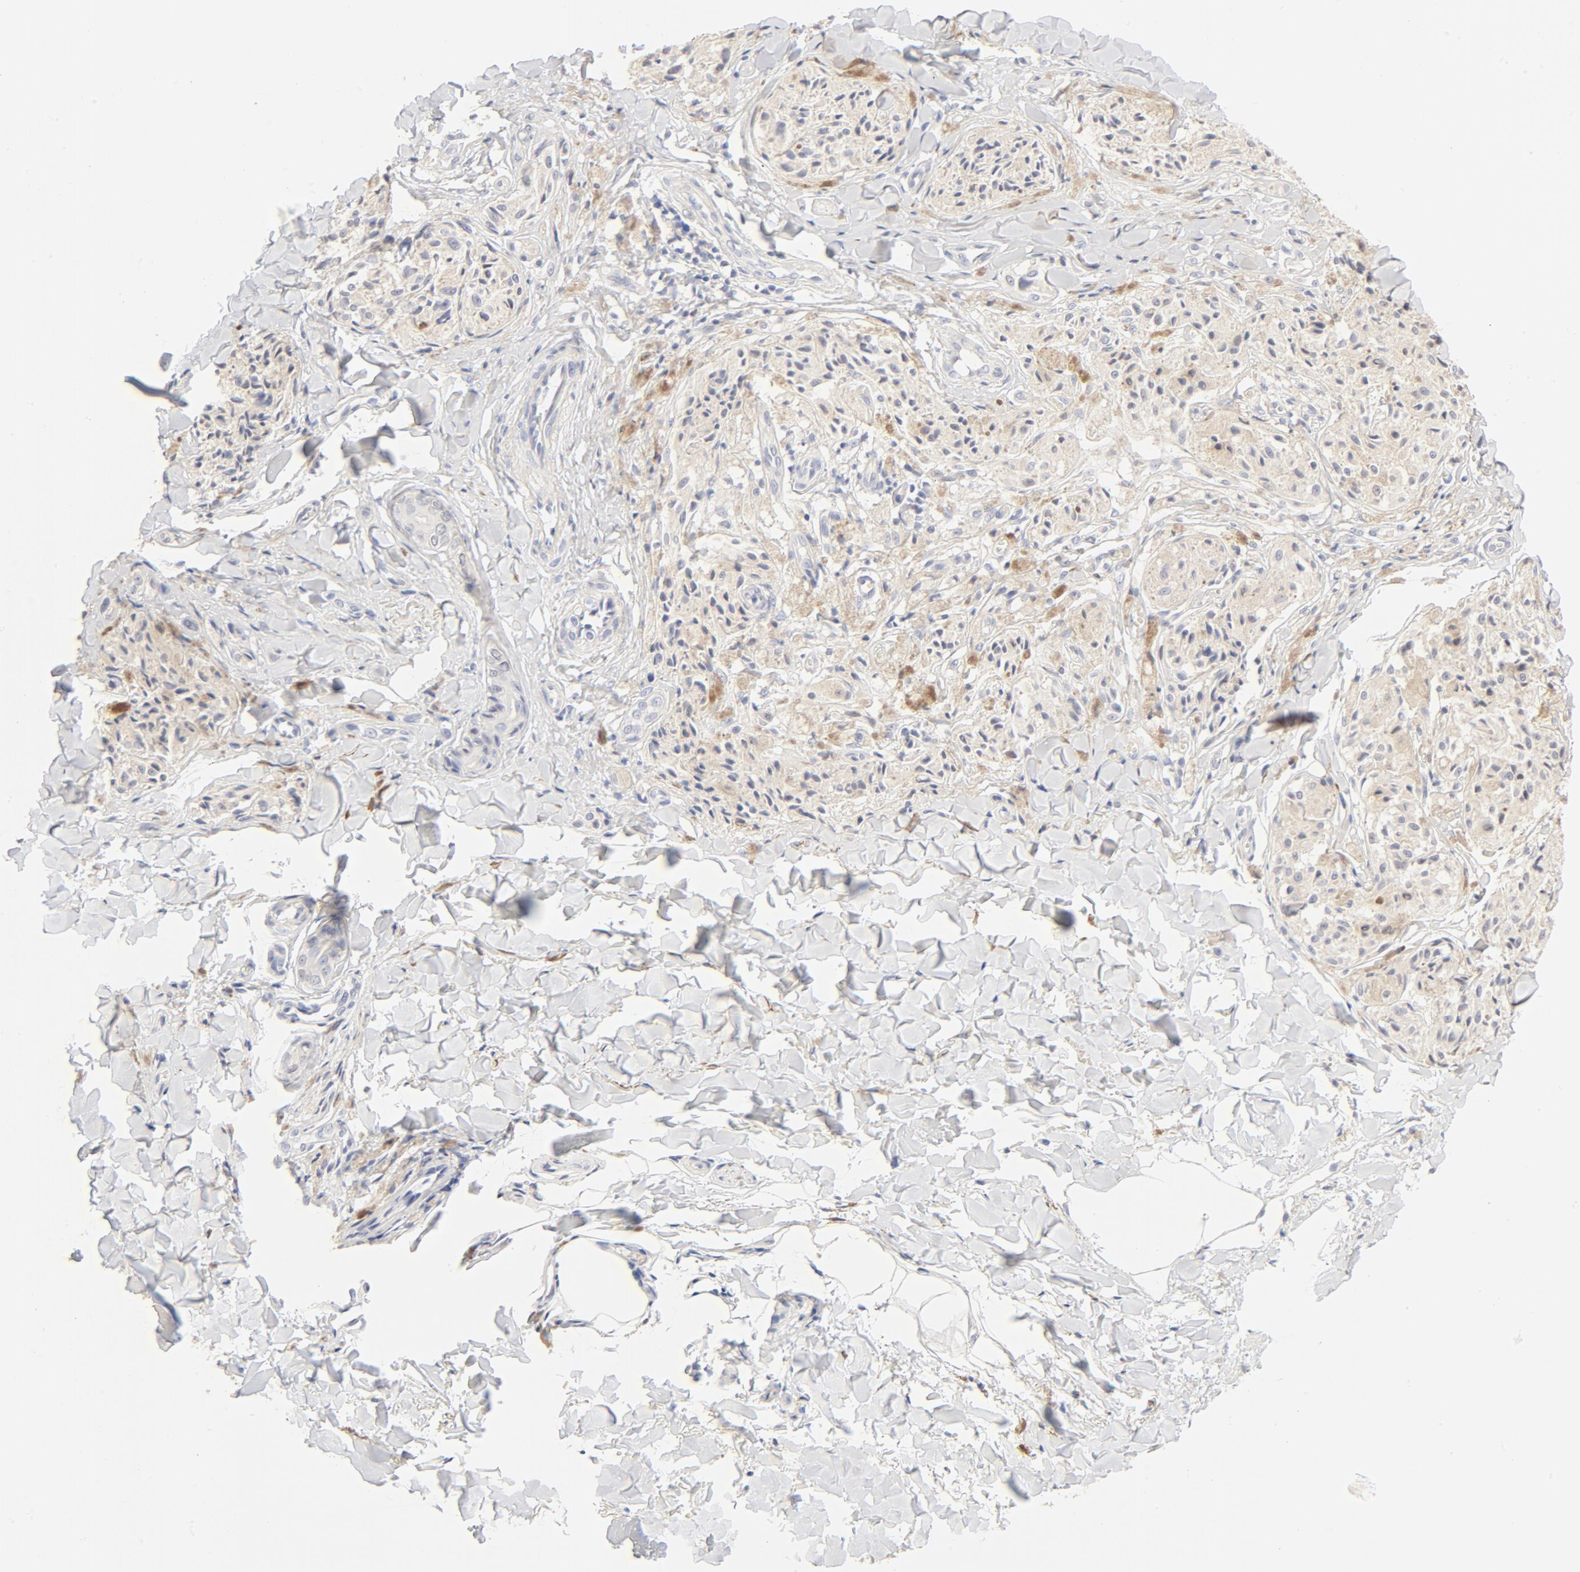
{"staining": {"intensity": "negative", "quantity": "none", "location": "none"}, "tissue": "melanoma", "cell_type": "Tumor cells", "image_type": "cancer", "snomed": [{"axis": "morphology", "description": "Malignant melanoma, Metastatic site"}, {"axis": "topography", "description": "Skin"}], "caption": "This is a image of immunohistochemistry (IHC) staining of malignant melanoma (metastatic site), which shows no positivity in tumor cells. (DAB immunohistochemistry (IHC), high magnification).", "gene": "FCGBP", "patient": {"sex": "female", "age": 66}}